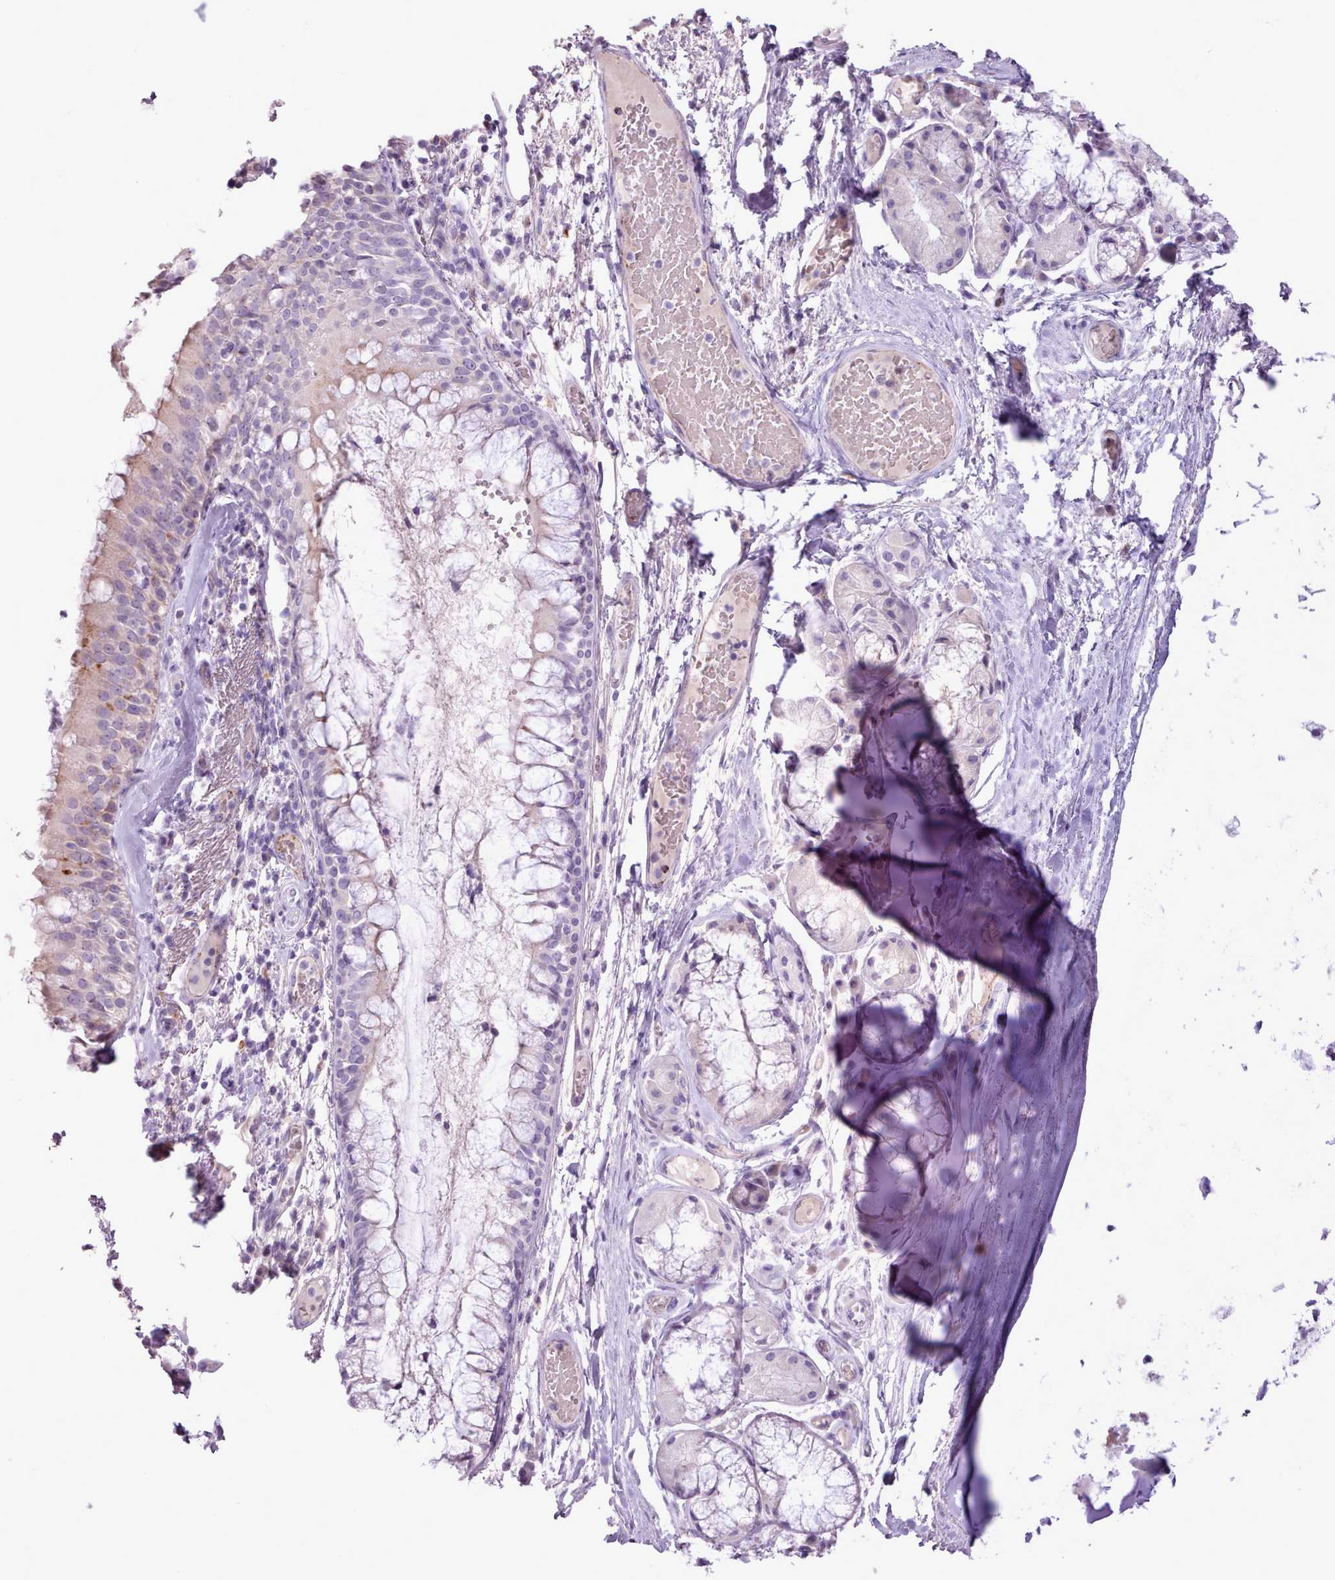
{"staining": {"intensity": "weak", "quantity": "<25%", "location": "cytoplasmic/membranous"}, "tissue": "bronchus", "cell_type": "Respiratory epithelial cells", "image_type": "normal", "snomed": [{"axis": "morphology", "description": "Normal tissue, NOS"}, {"axis": "topography", "description": "Cartilage tissue"}, {"axis": "topography", "description": "Bronchus"}], "caption": "High magnification brightfield microscopy of benign bronchus stained with DAB (brown) and counterstained with hematoxylin (blue): respiratory epithelial cells show no significant expression. (DAB (3,3'-diaminobenzidine) immunohistochemistry, high magnification).", "gene": "ATRAID", "patient": {"sex": "male", "age": 63}}